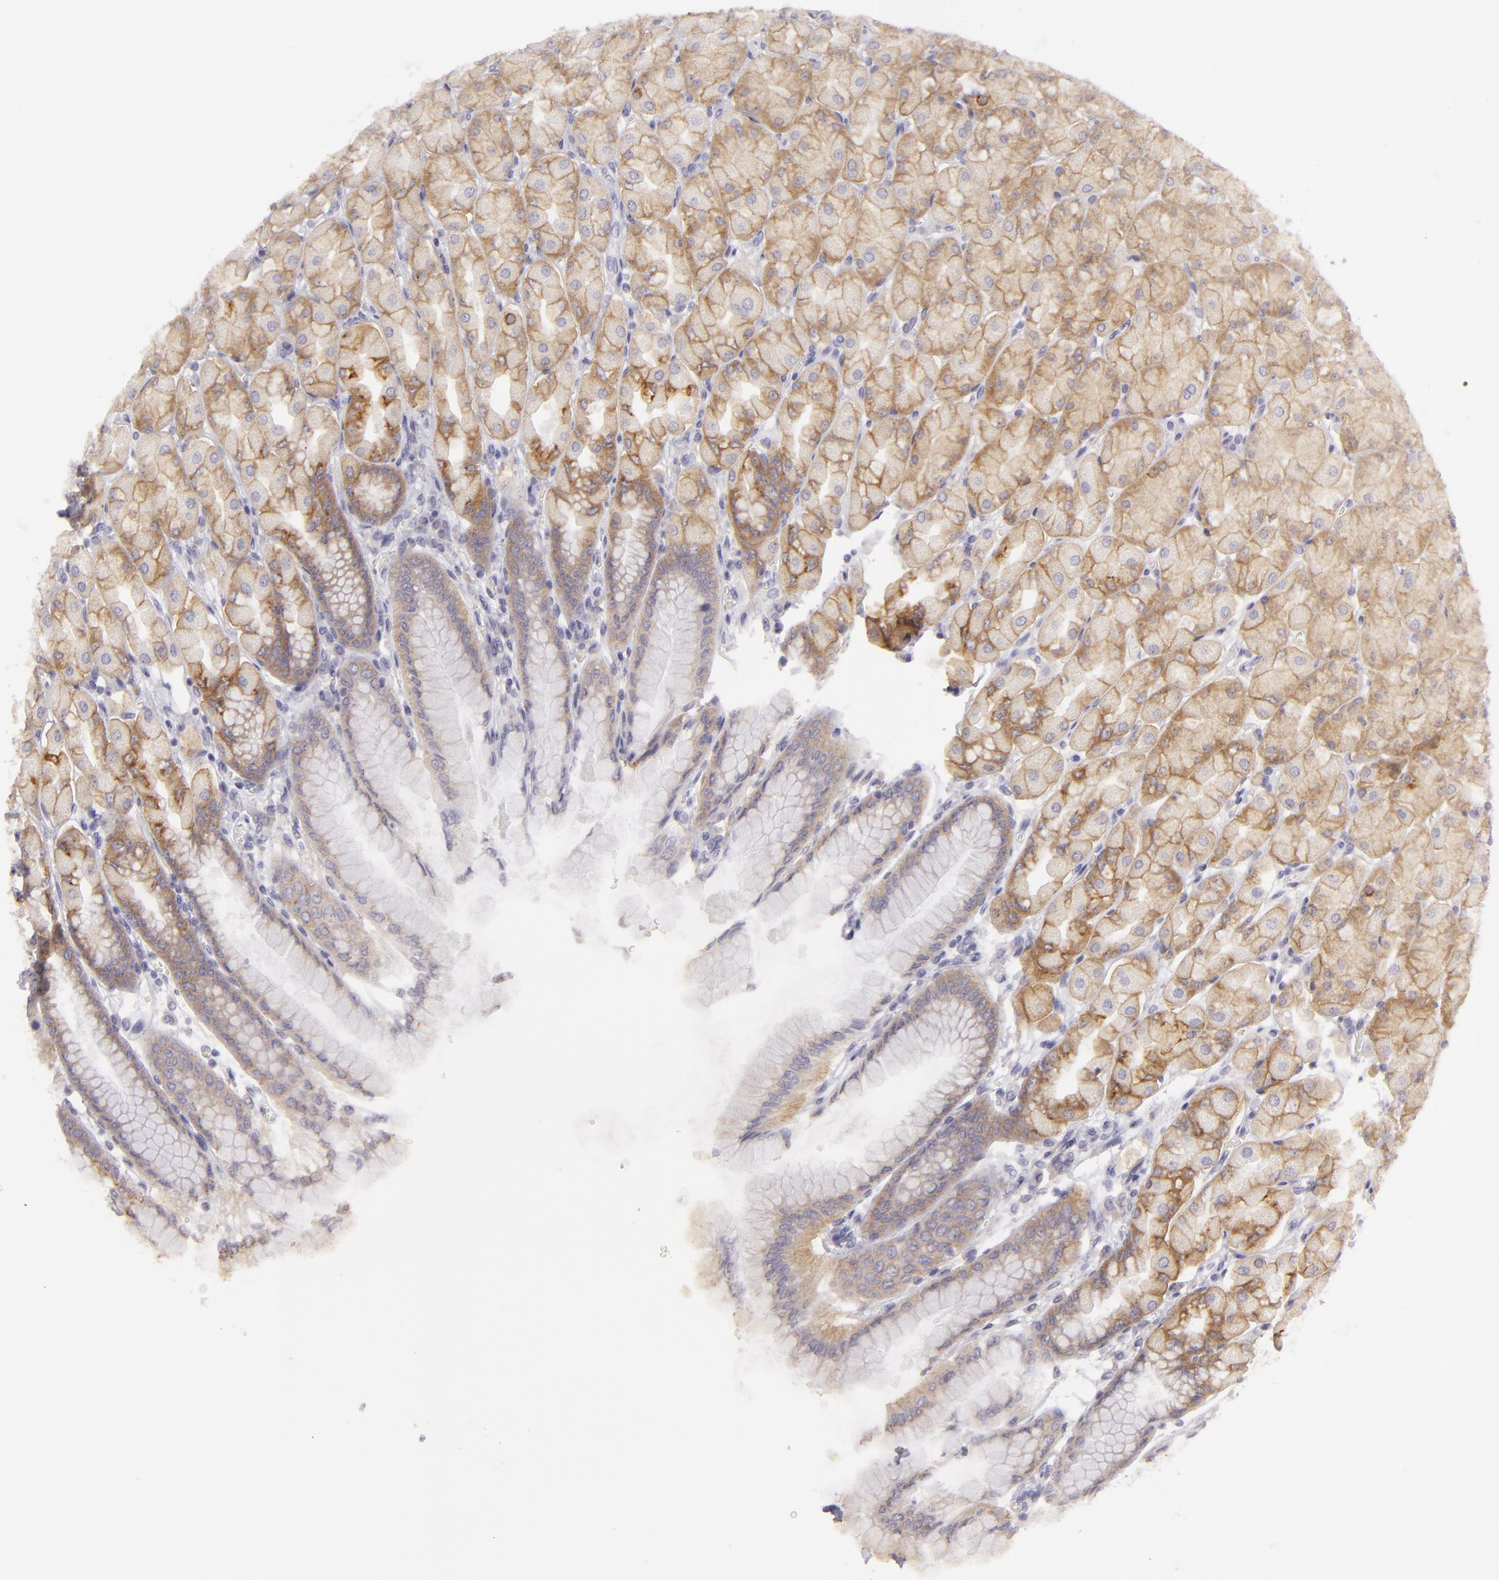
{"staining": {"intensity": "weak", "quantity": ">75%", "location": "cytoplasmic/membranous"}, "tissue": "stomach", "cell_type": "Glandular cells", "image_type": "normal", "snomed": [{"axis": "morphology", "description": "Normal tissue, NOS"}, {"axis": "topography", "description": "Stomach, upper"}], "caption": "The immunohistochemical stain labels weak cytoplasmic/membranous staining in glandular cells of unremarkable stomach. (DAB (3,3'-diaminobenzidine) = brown stain, brightfield microscopy at high magnification).", "gene": "DLG4", "patient": {"sex": "female", "age": 56}}